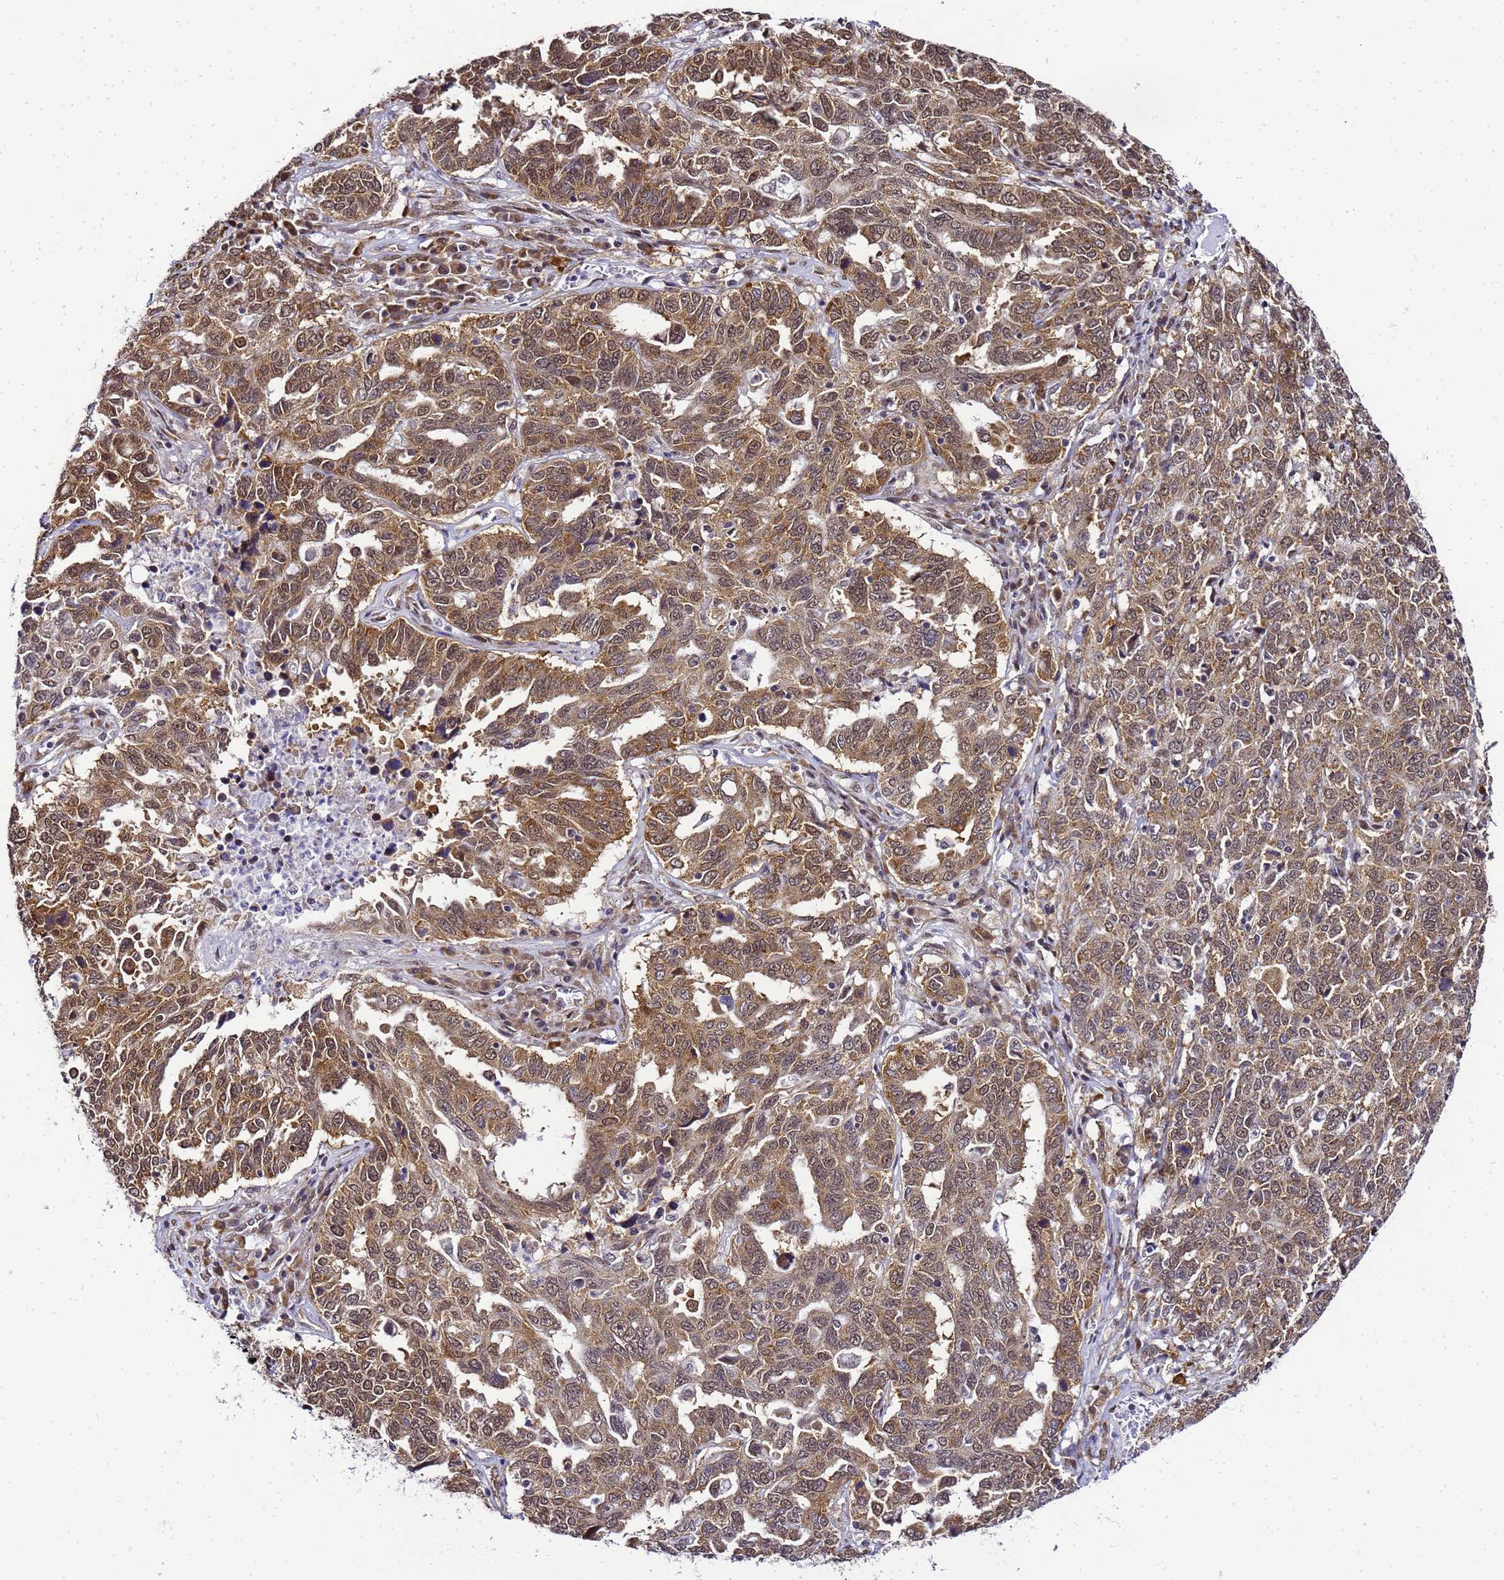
{"staining": {"intensity": "moderate", "quantity": ">75%", "location": "cytoplasmic/membranous"}, "tissue": "ovarian cancer", "cell_type": "Tumor cells", "image_type": "cancer", "snomed": [{"axis": "morphology", "description": "Carcinoma, endometroid"}, {"axis": "topography", "description": "Ovary"}], "caption": "Immunohistochemistry photomicrograph of human ovarian cancer stained for a protein (brown), which displays medium levels of moderate cytoplasmic/membranous positivity in approximately >75% of tumor cells.", "gene": "SMN1", "patient": {"sex": "female", "age": 62}}